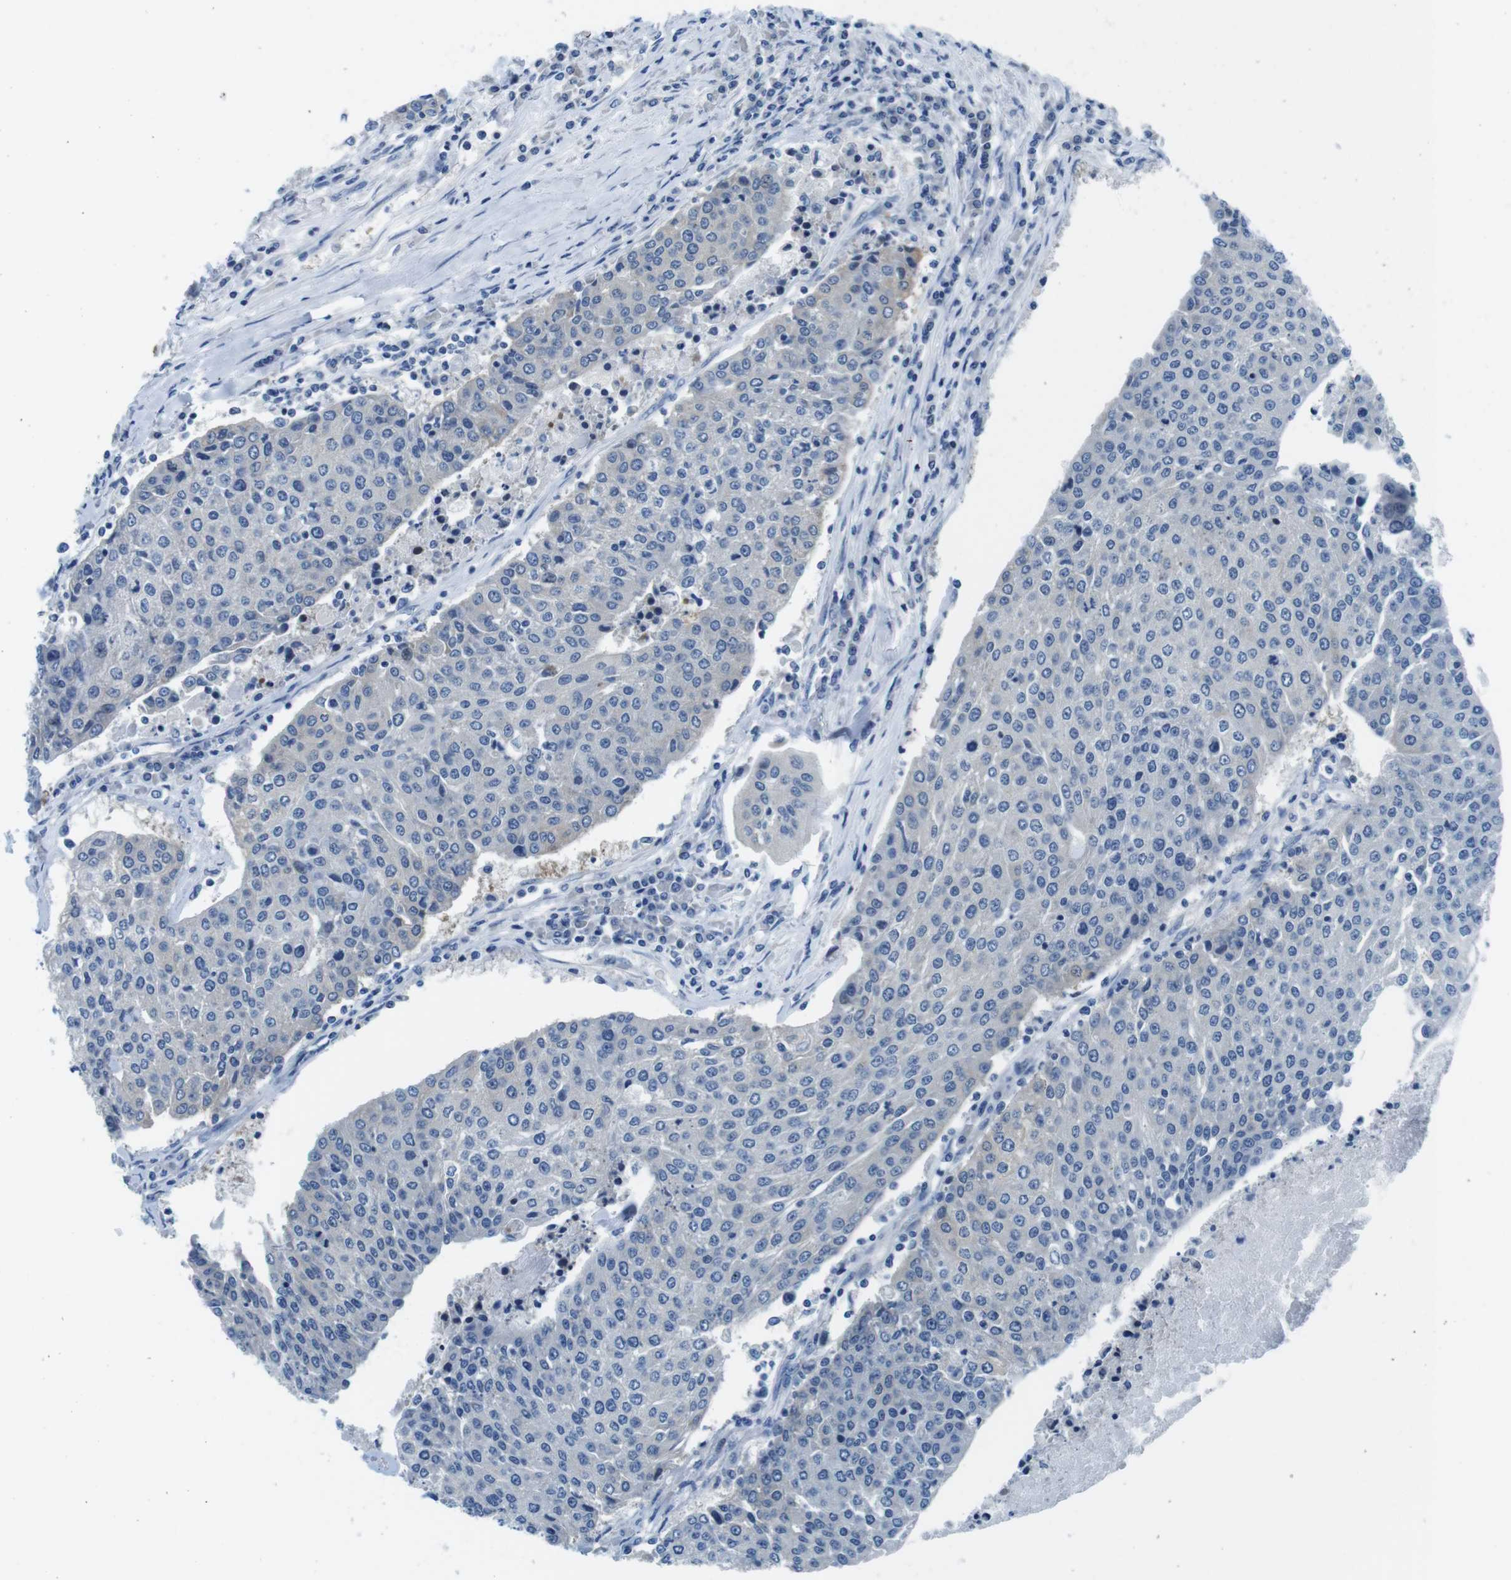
{"staining": {"intensity": "weak", "quantity": "<25%", "location": "cytoplasmic/membranous"}, "tissue": "urothelial cancer", "cell_type": "Tumor cells", "image_type": "cancer", "snomed": [{"axis": "morphology", "description": "Urothelial carcinoma, High grade"}, {"axis": "topography", "description": "Urinary bladder"}], "caption": "IHC photomicrograph of human urothelial cancer stained for a protein (brown), which reveals no expression in tumor cells.", "gene": "EIF2B5", "patient": {"sex": "female", "age": 85}}